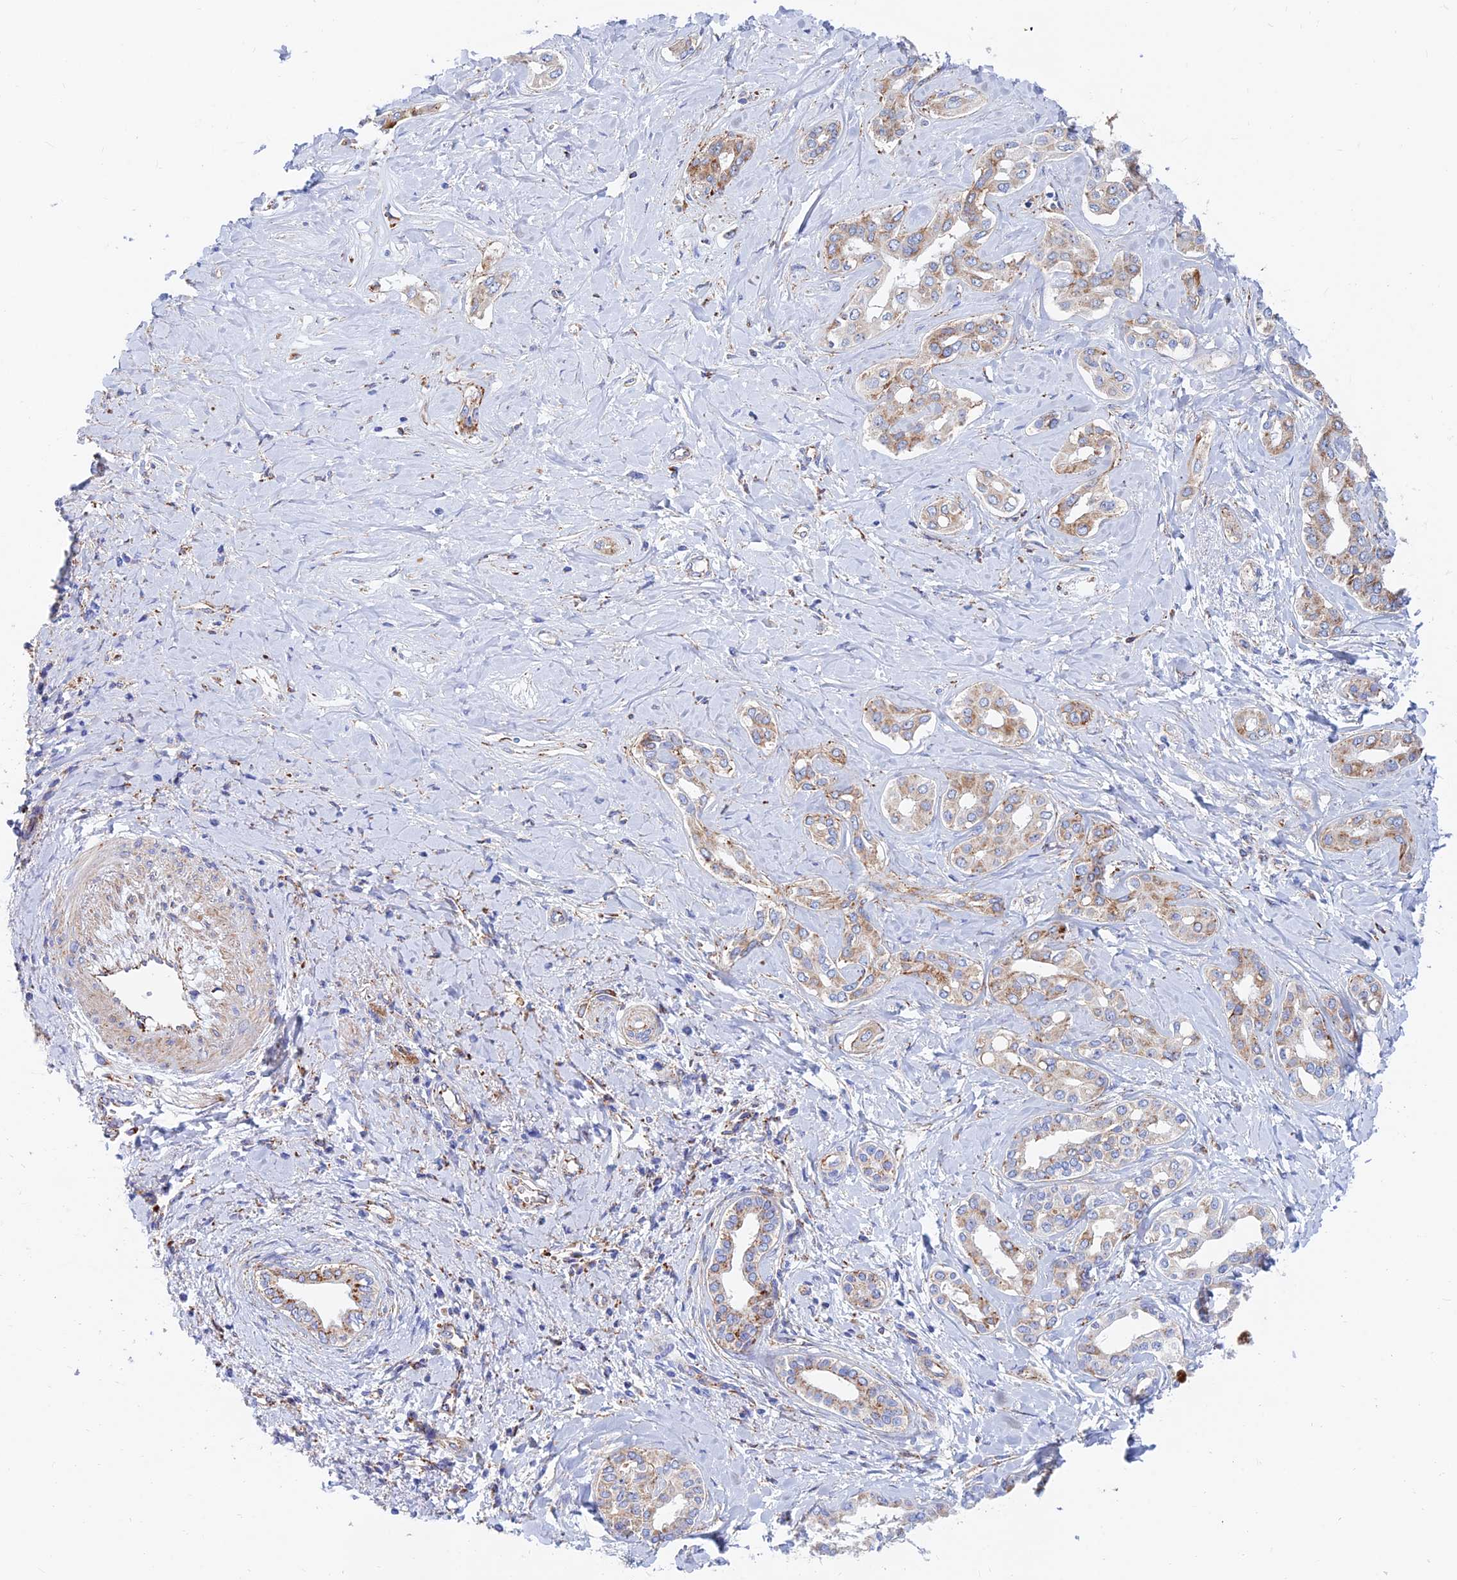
{"staining": {"intensity": "moderate", "quantity": "25%-75%", "location": "cytoplasmic/membranous"}, "tissue": "liver cancer", "cell_type": "Tumor cells", "image_type": "cancer", "snomed": [{"axis": "morphology", "description": "Cholangiocarcinoma"}, {"axis": "topography", "description": "Liver"}], "caption": "This histopathology image exhibits immunohistochemistry (IHC) staining of liver cancer (cholangiocarcinoma), with medium moderate cytoplasmic/membranous positivity in about 25%-75% of tumor cells.", "gene": "SPNS1", "patient": {"sex": "female", "age": 77}}